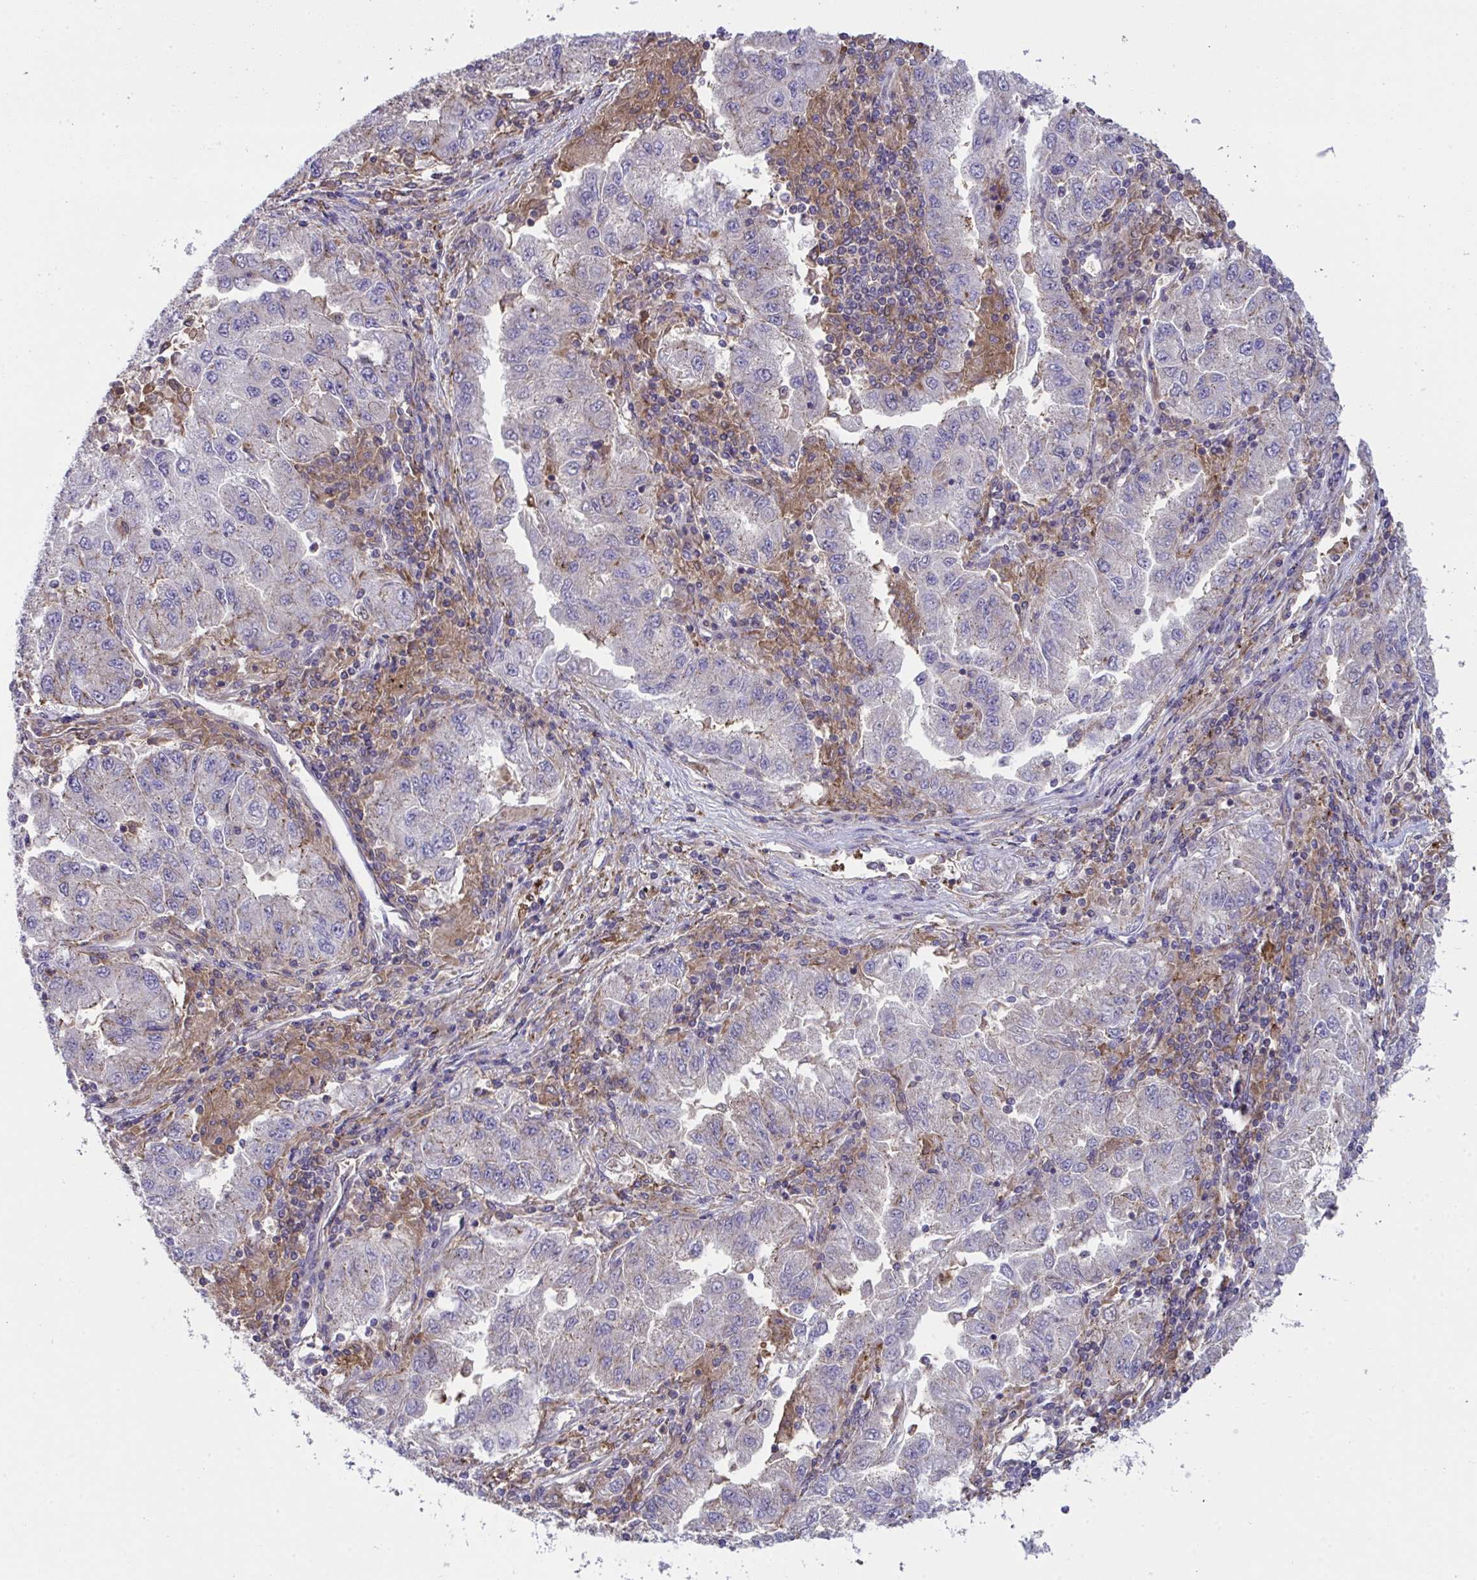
{"staining": {"intensity": "negative", "quantity": "none", "location": "none"}, "tissue": "lung cancer", "cell_type": "Tumor cells", "image_type": "cancer", "snomed": [{"axis": "morphology", "description": "Adenocarcinoma, NOS"}, {"axis": "morphology", "description": "Adenocarcinoma primary or metastatic"}, {"axis": "topography", "description": "Lung"}], "caption": "The image demonstrates no staining of tumor cells in lung adenocarcinoma primary or metastatic. Brightfield microscopy of immunohistochemistry (IHC) stained with DAB (3,3'-diaminobenzidine) (brown) and hematoxylin (blue), captured at high magnification.", "gene": "ALDH16A1", "patient": {"sex": "male", "age": 74}}